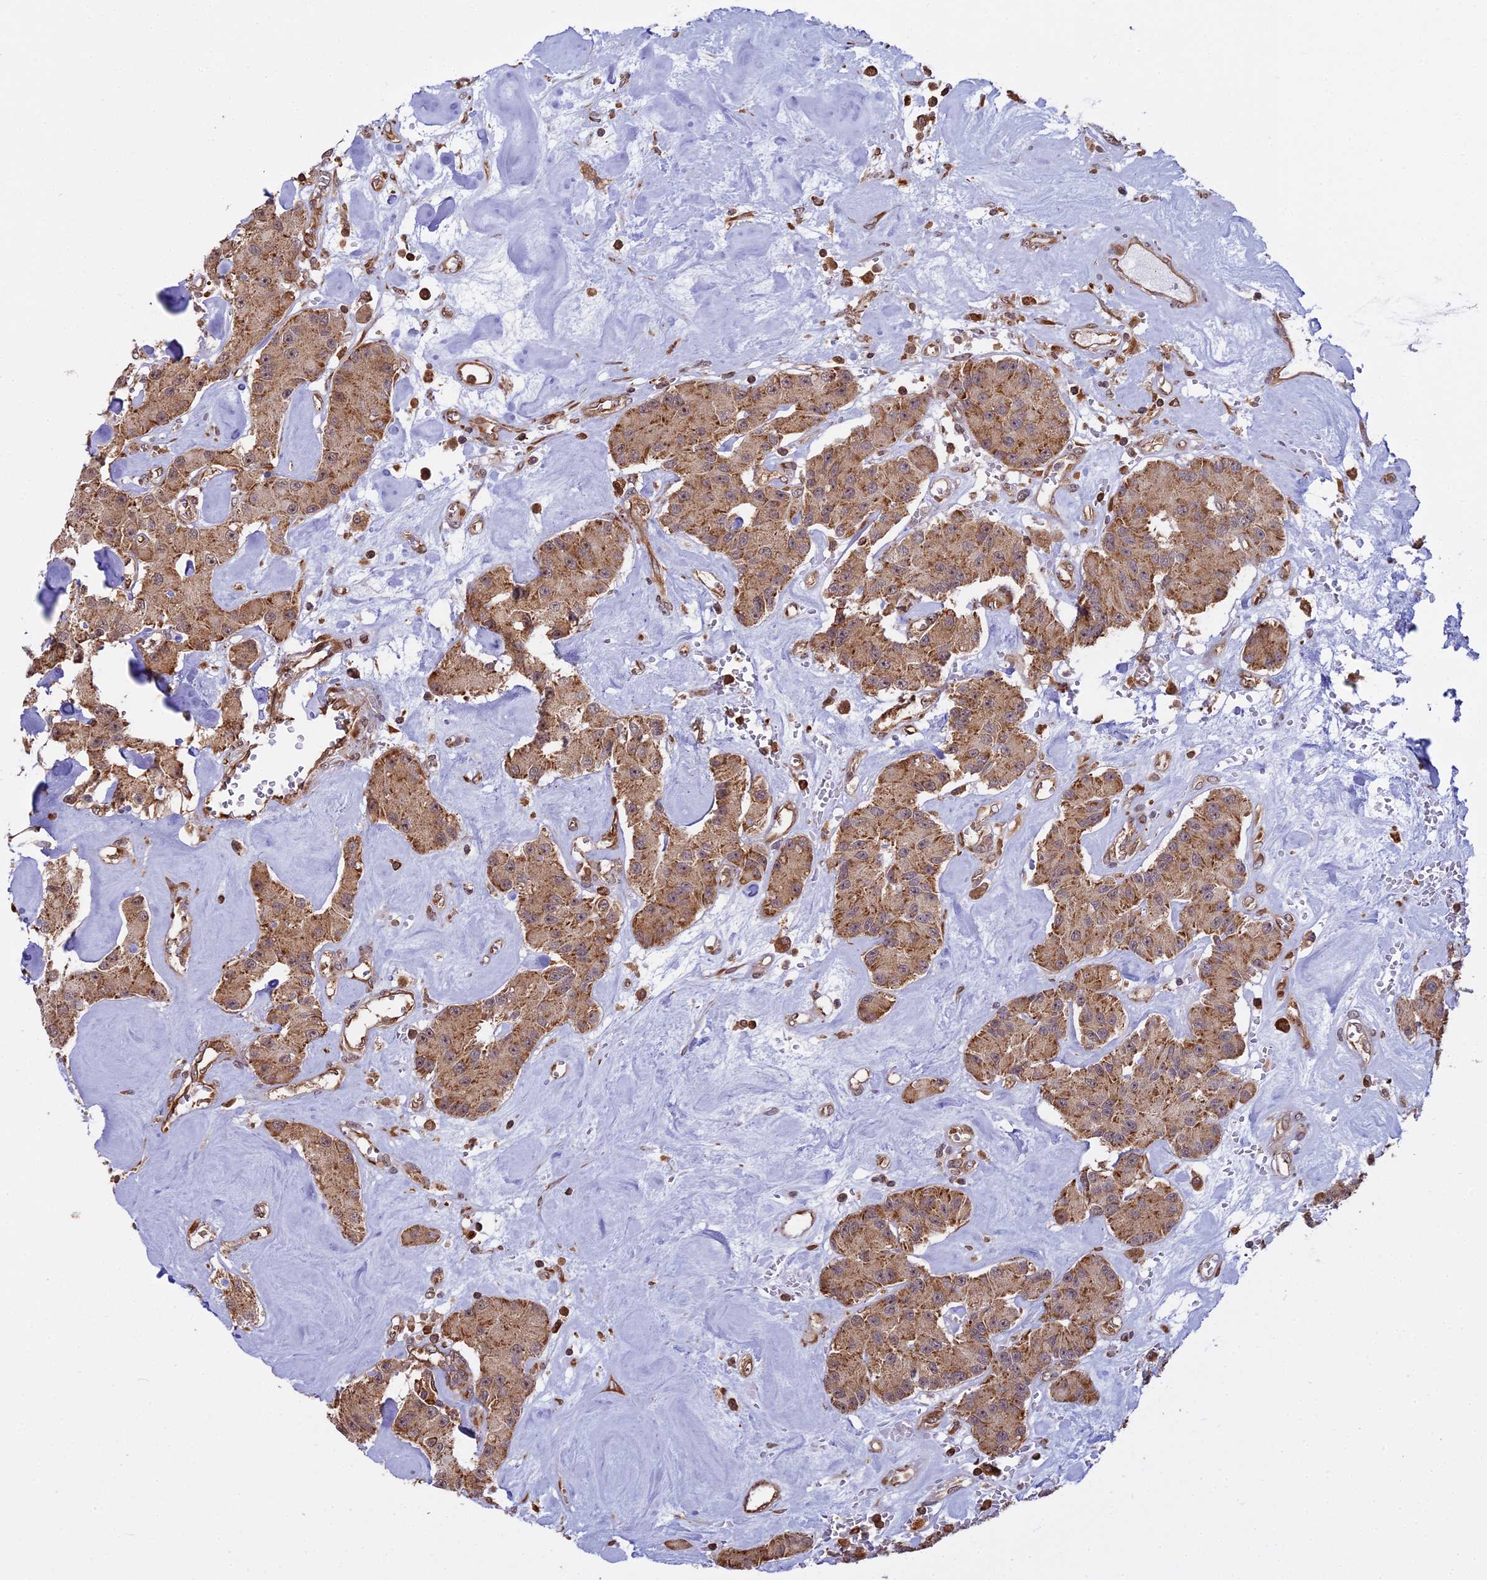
{"staining": {"intensity": "moderate", "quantity": ">75%", "location": "cytoplasmic/membranous"}, "tissue": "carcinoid", "cell_type": "Tumor cells", "image_type": "cancer", "snomed": [{"axis": "morphology", "description": "Carcinoid, malignant, NOS"}, {"axis": "topography", "description": "Pancreas"}], "caption": "Approximately >75% of tumor cells in carcinoid show moderate cytoplasmic/membranous protein staining as visualized by brown immunohistochemical staining.", "gene": "RPL26", "patient": {"sex": "male", "age": 41}}